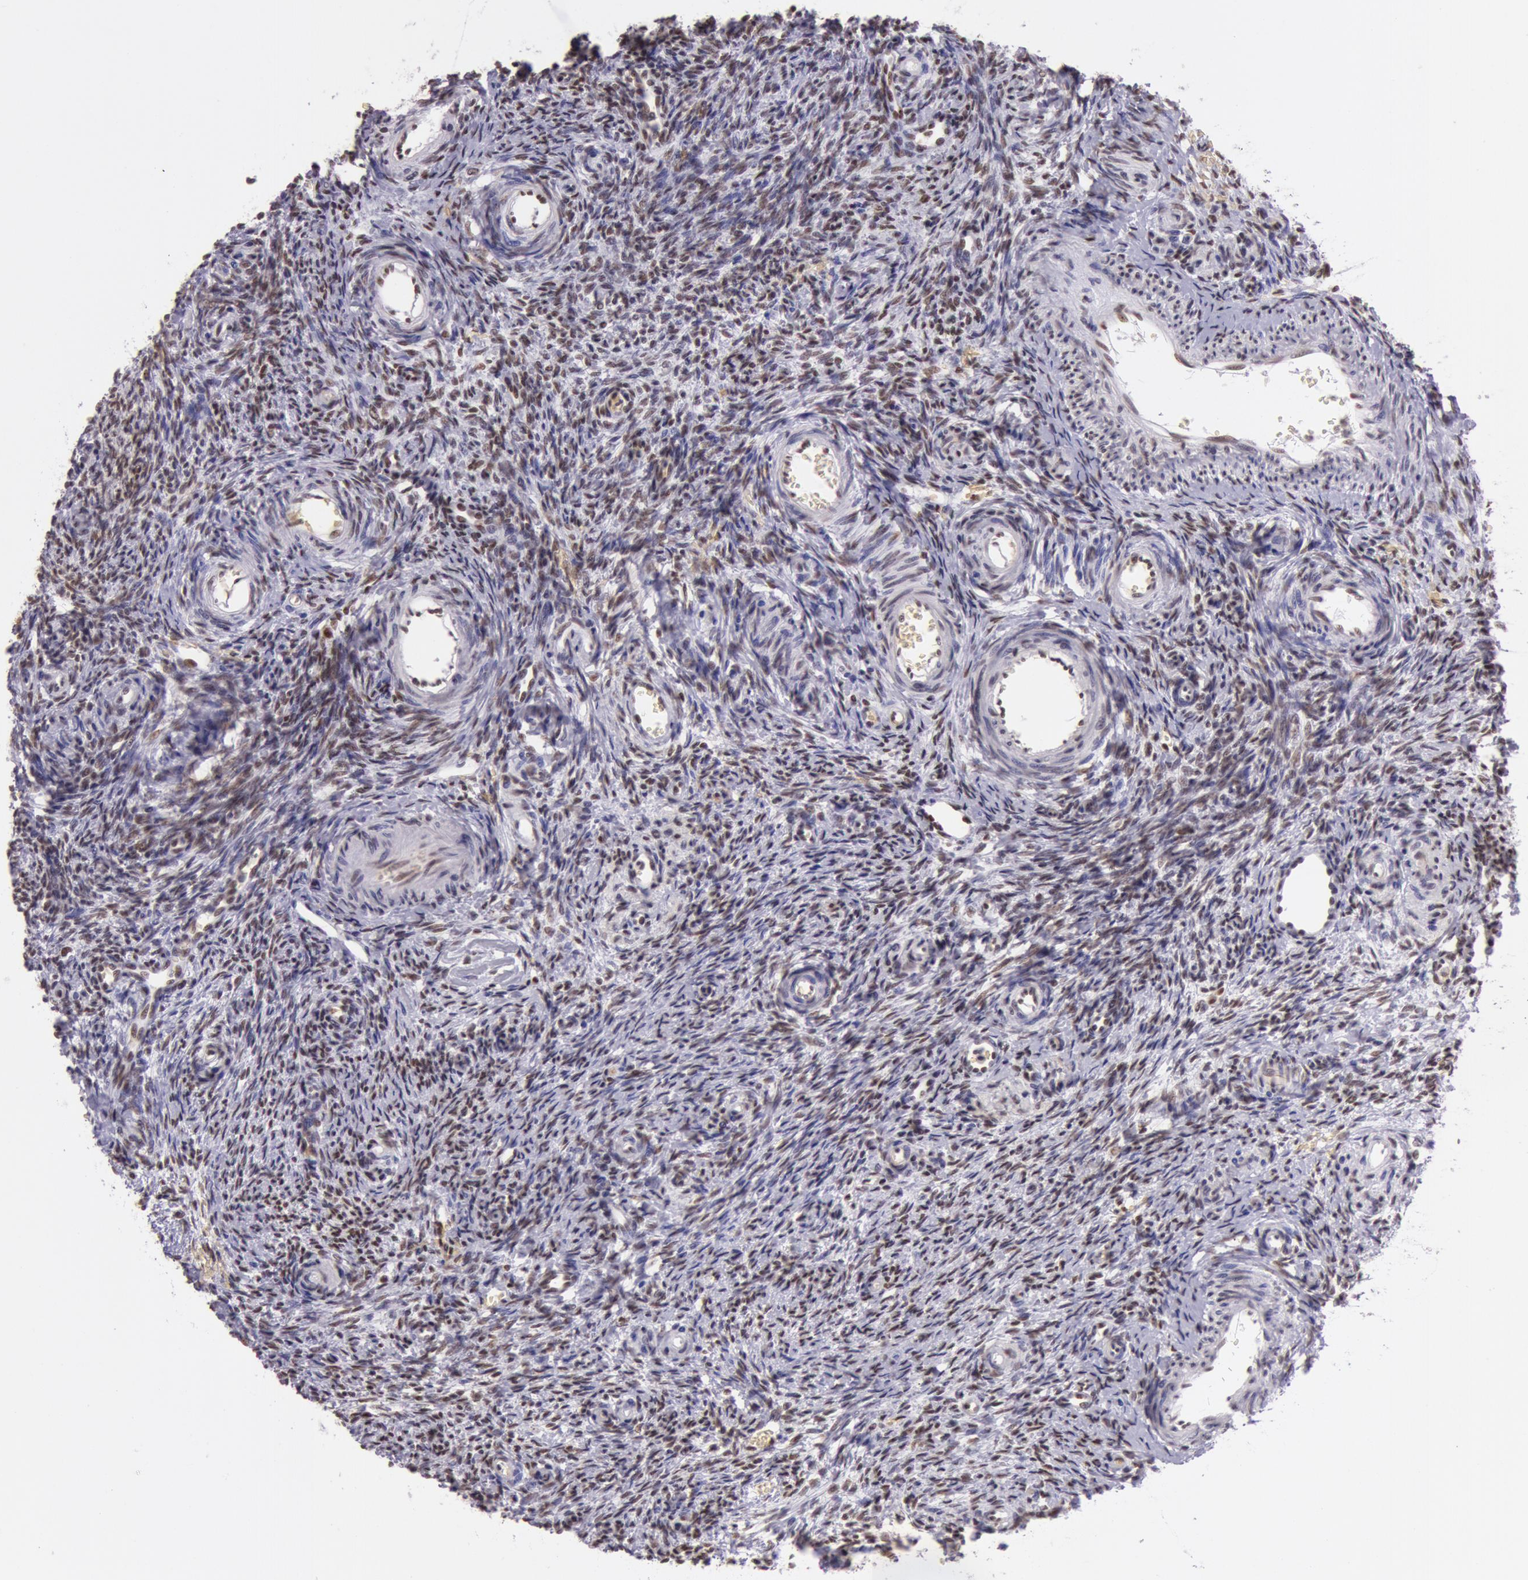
{"staining": {"intensity": "moderate", "quantity": ">75%", "location": "nuclear"}, "tissue": "ovary", "cell_type": "Follicle cells", "image_type": "normal", "snomed": [{"axis": "morphology", "description": "Normal tissue, NOS"}, {"axis": "topography", "description": "Ovary"}], "caption": "An immunohistochemistry (IHC) histopathology image of benign tissue is shown. Protein staining in brown highlights moderate nuclear positivity in ovary within follicle cells.", "gene": "NBN", "patient": {"sex": "female", "age": 39}}